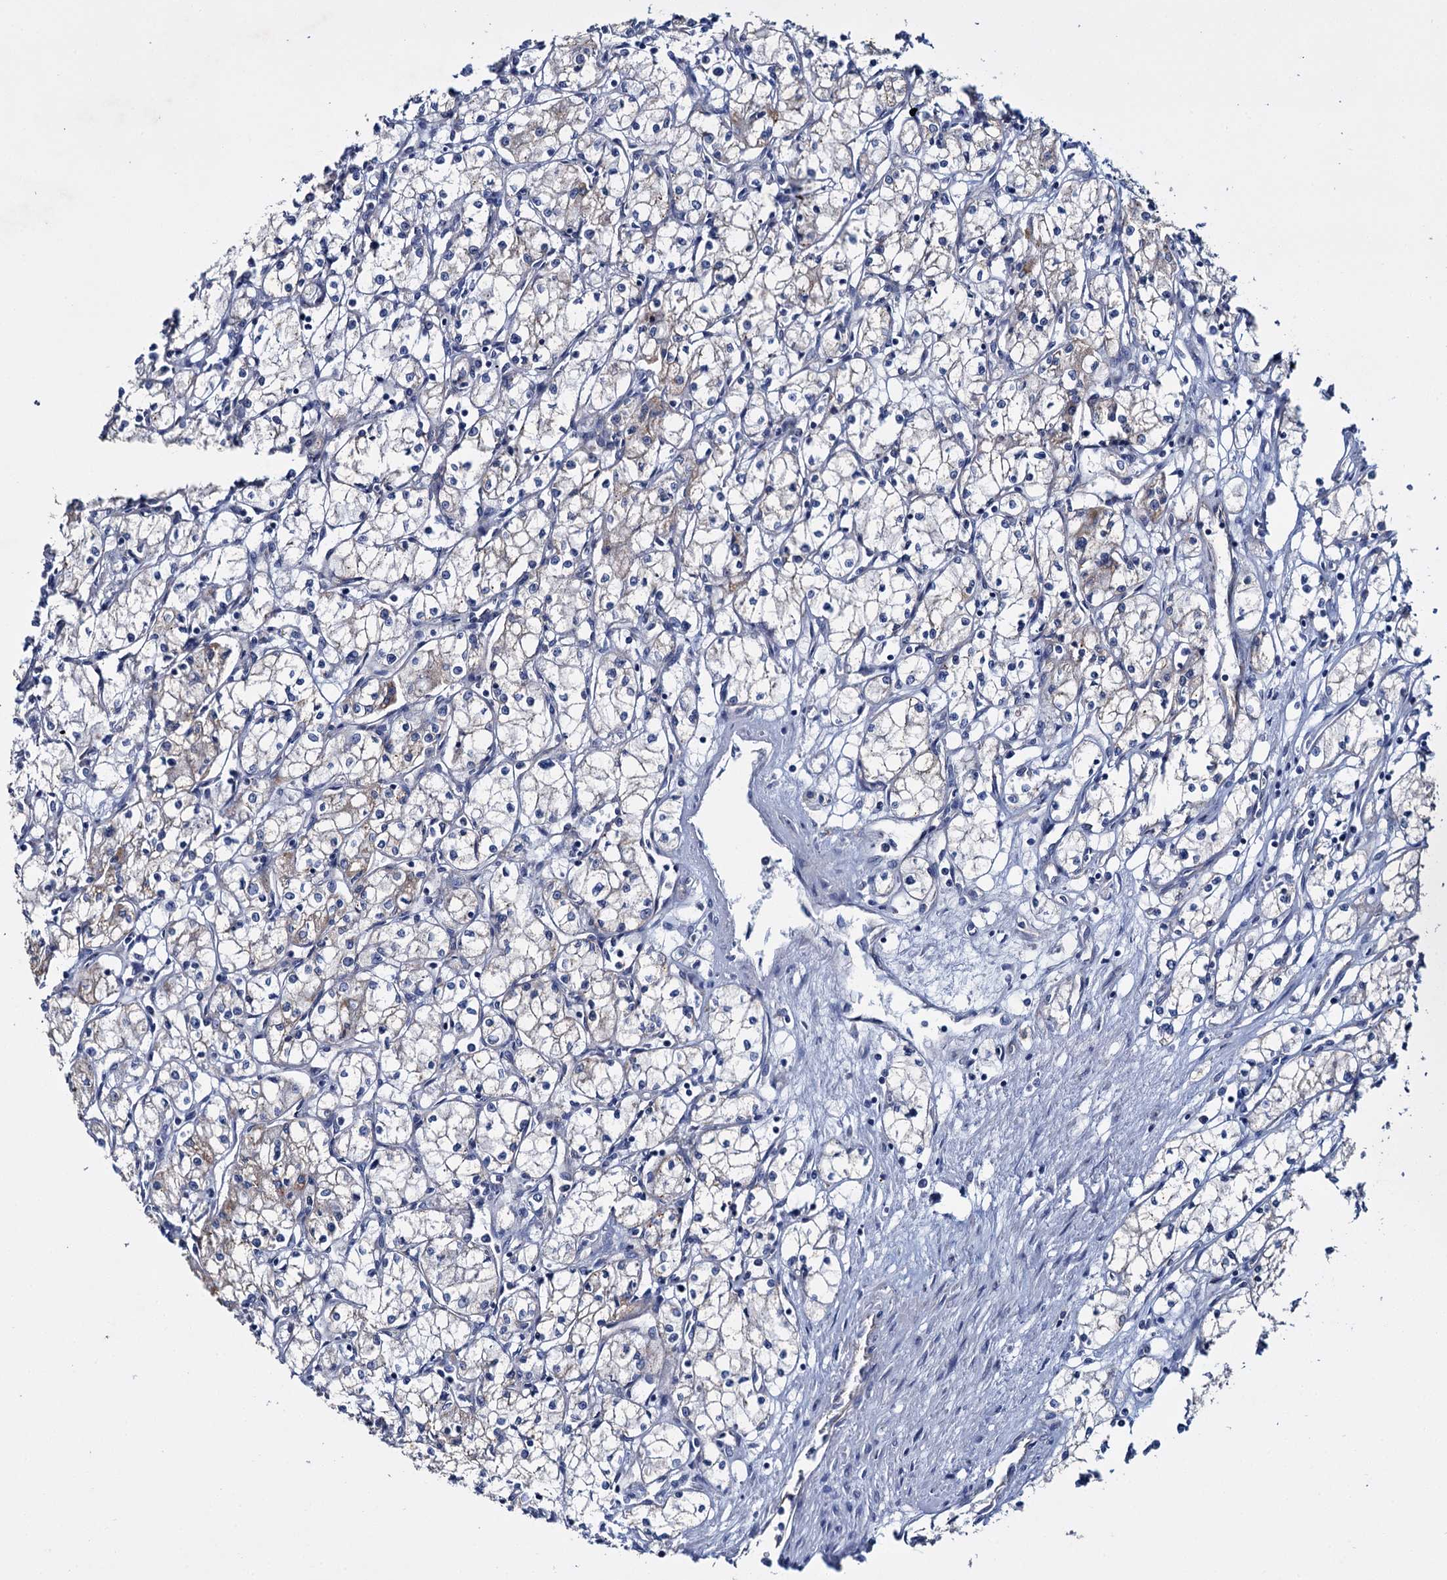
{"staining": {"intensity": "negative", "quantity": "none", "location": "none"}, "tissue": "renal cancer", "cell_type": "Tumor cells", "image_type": "cancer", "snomed": [{"axis": "morphology", "description": "Adenocarcinoma, NOS"}, {"axis": "topography", "description": "Kidney"}], "caption": "Renal adenocarcinoma was stained to show a protein in brown. There is no significant staining in tumor cells. (DAB (3,3'-diaminobenzidine) IHC visualized using brightfield microscopy, high magnification).", "gene": "CEP295", "patient": {"sex": "male", "age": 59}}